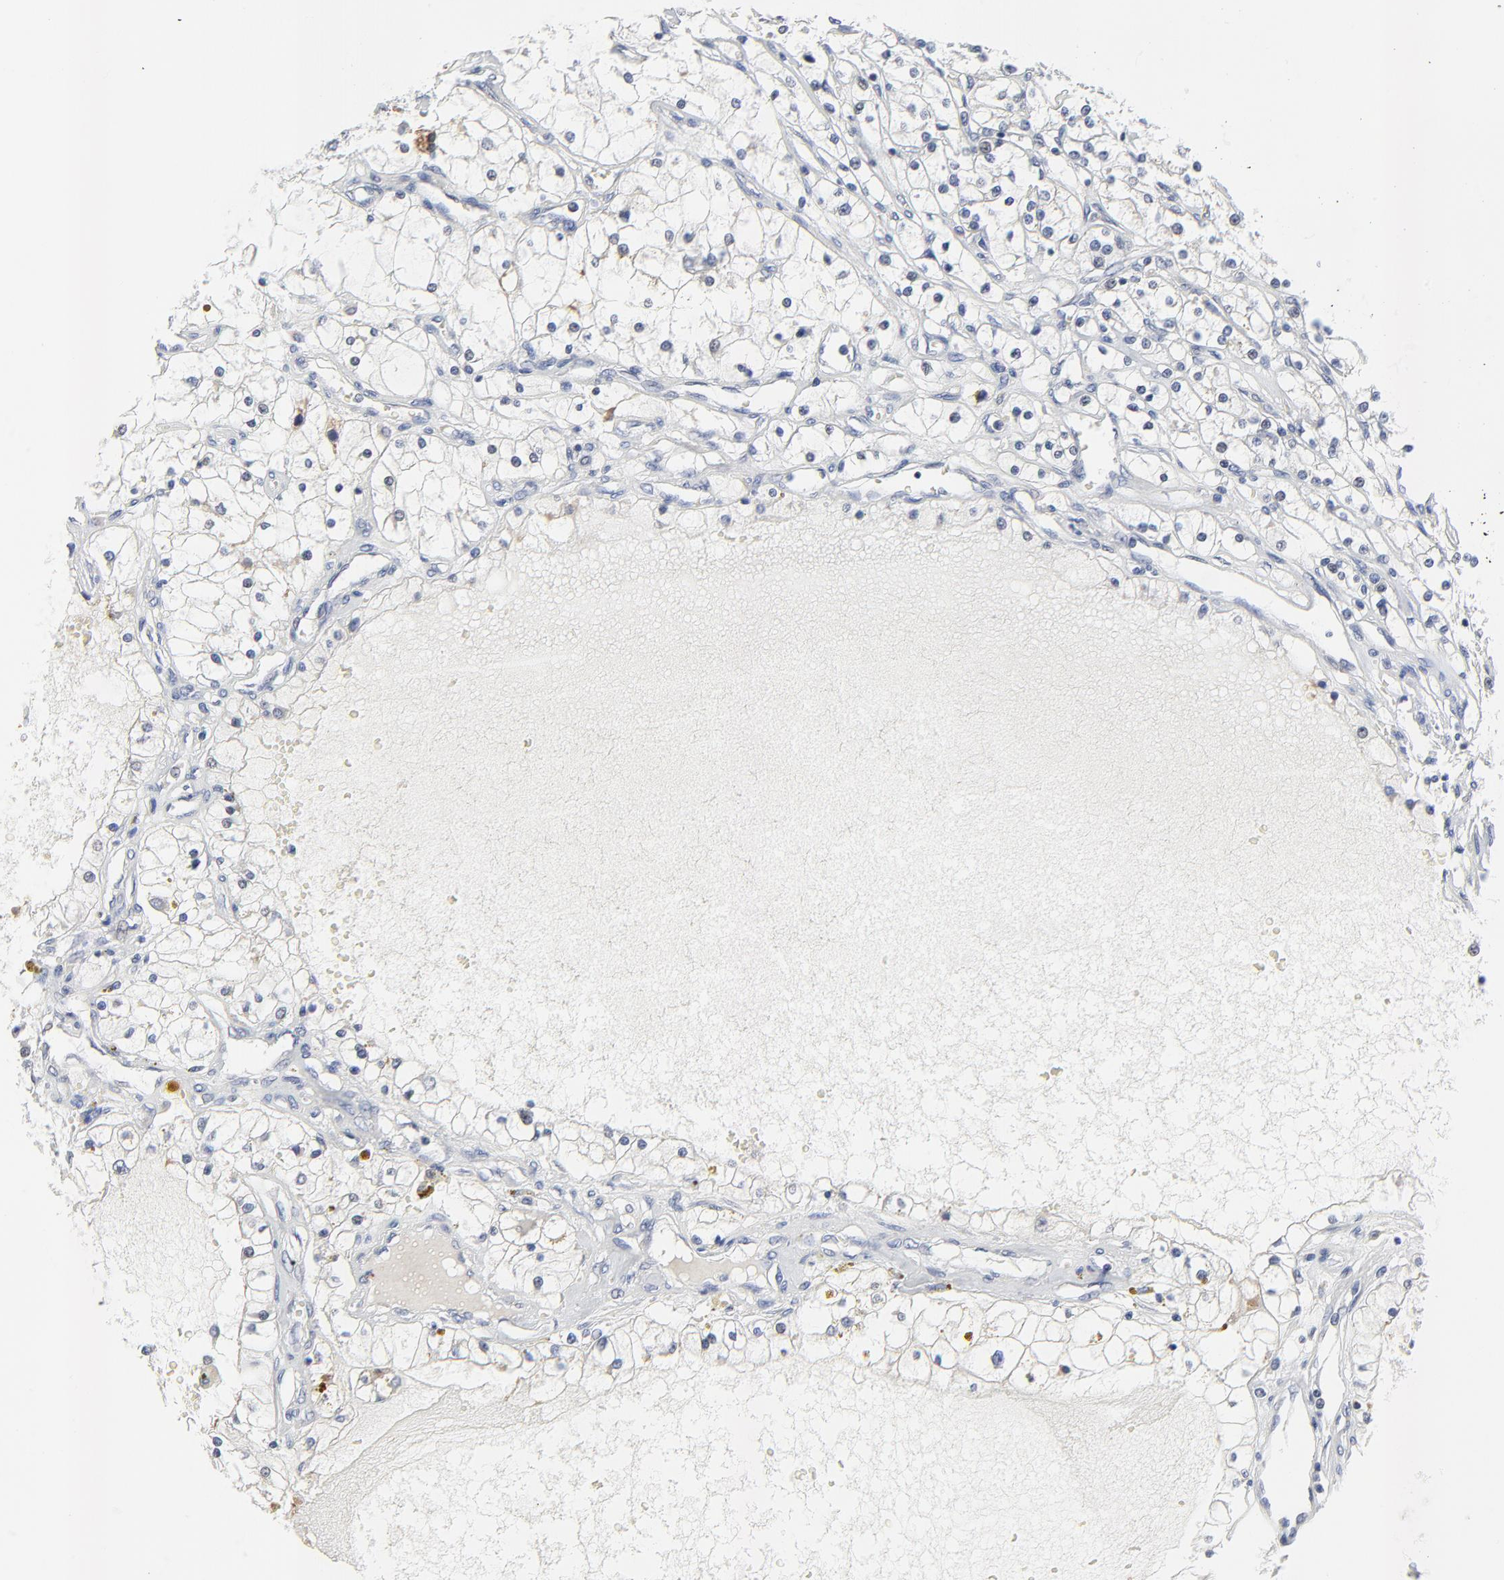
{"staining": {"intensity": "negative", "quantity": "none", "location": "none"}, "tissue": "renal cancer", "cell_type": "Tumor cells", "image_type": "cancer", "snomed": [{"axis": "morphology", "description": "Adenocarcinoma, NOS"}, {"axis": "topography", "description": "Kidney"}], "caption": "Image shows no significant protein positivity in tumor cells of renal adenocarcinoma.", "gene": "NLGN3", "patient": {"sex": "male", "age": 61}}